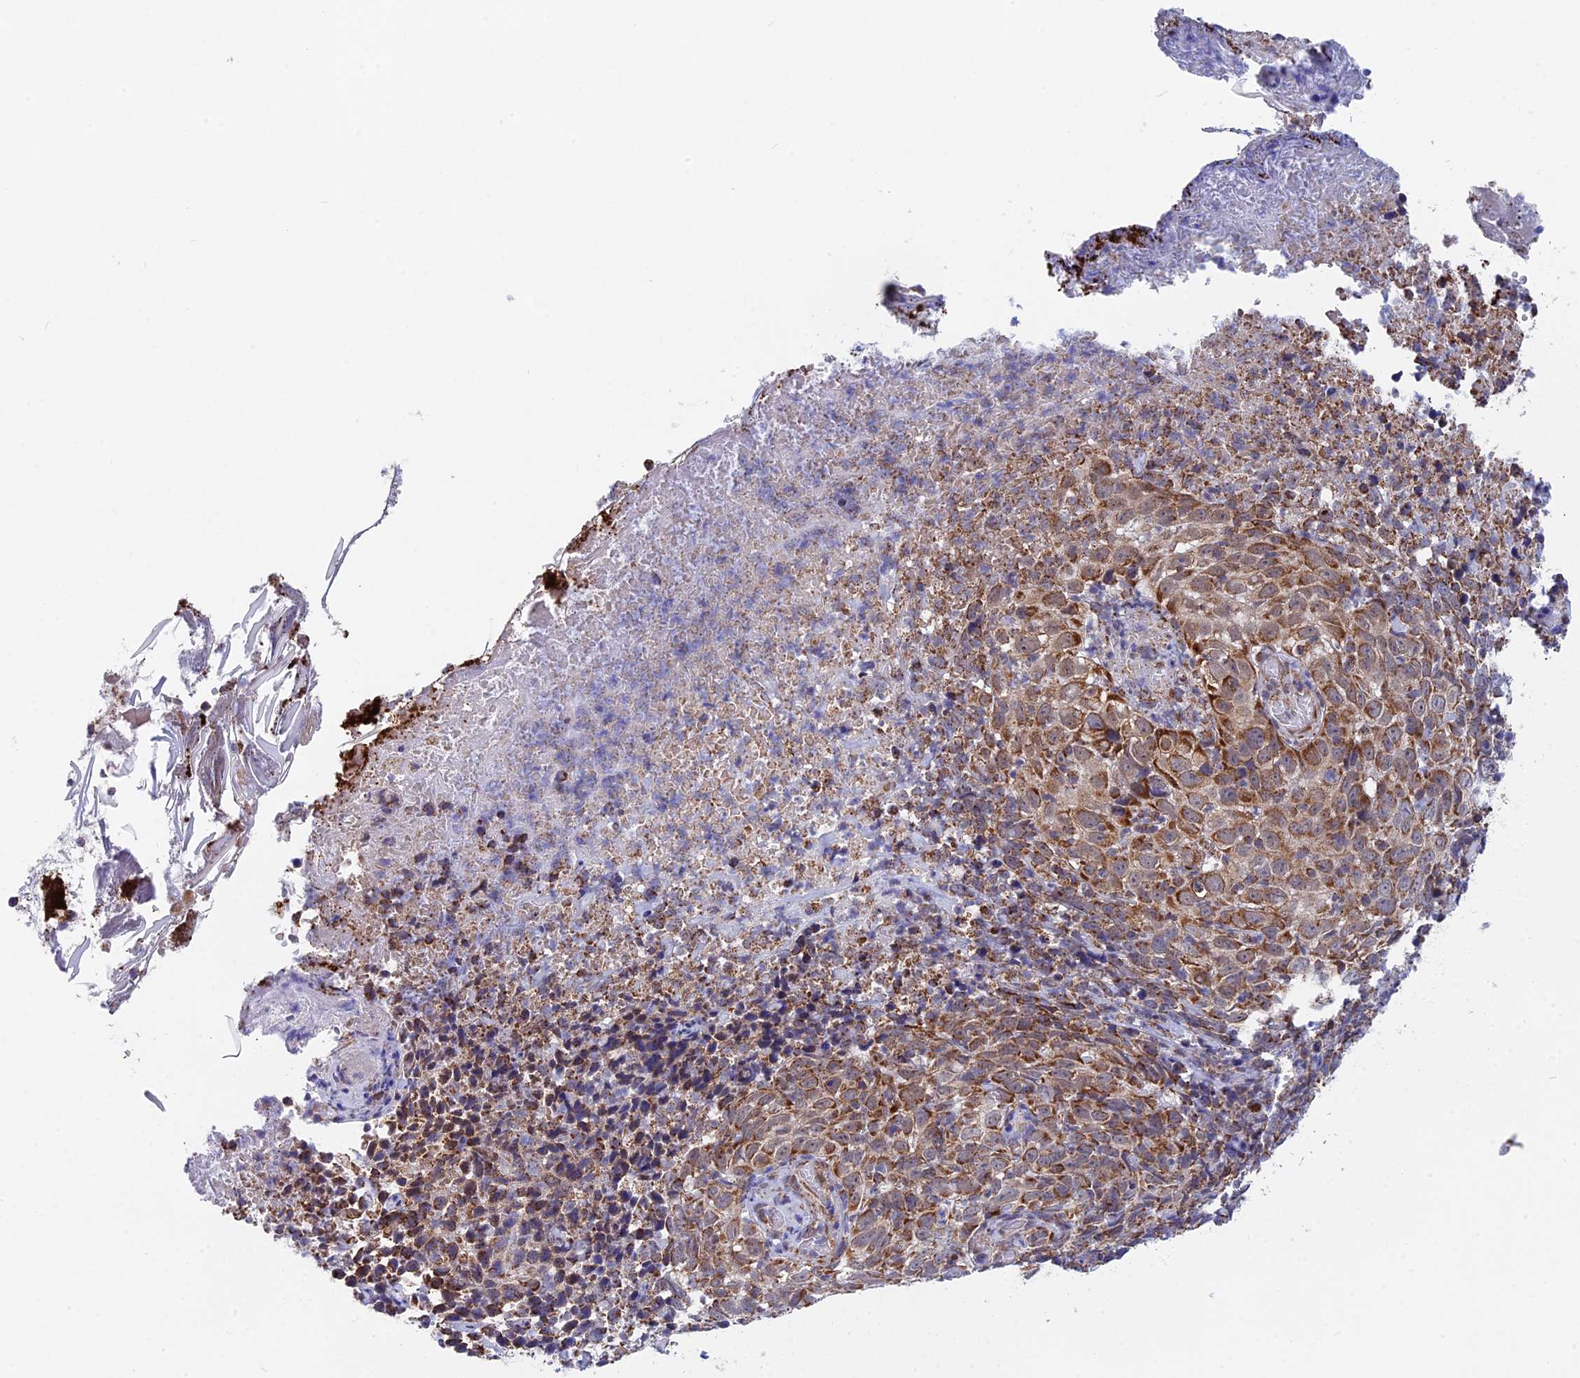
{"staining": {"intensity": "moderate", "quantity": ">75%", "location": "cytoplasmic/membranous"}, "tissue": "skin cancer", "cell_type": "Tumor cells", "image_type": "cancer", "snomed": [{"axis": "morphology", "description": "Basal cell carcinoma"}, {"axis": "topography", "description": "Skin"}], "caption": "About >75% of tumor cells in human skin cancer show moderate cytoplasmic/membranous protein staining as visualized by brown immunohistochemical staining.", "gene": "CDC16", "patient": {"sex": "female", "age": 84}}